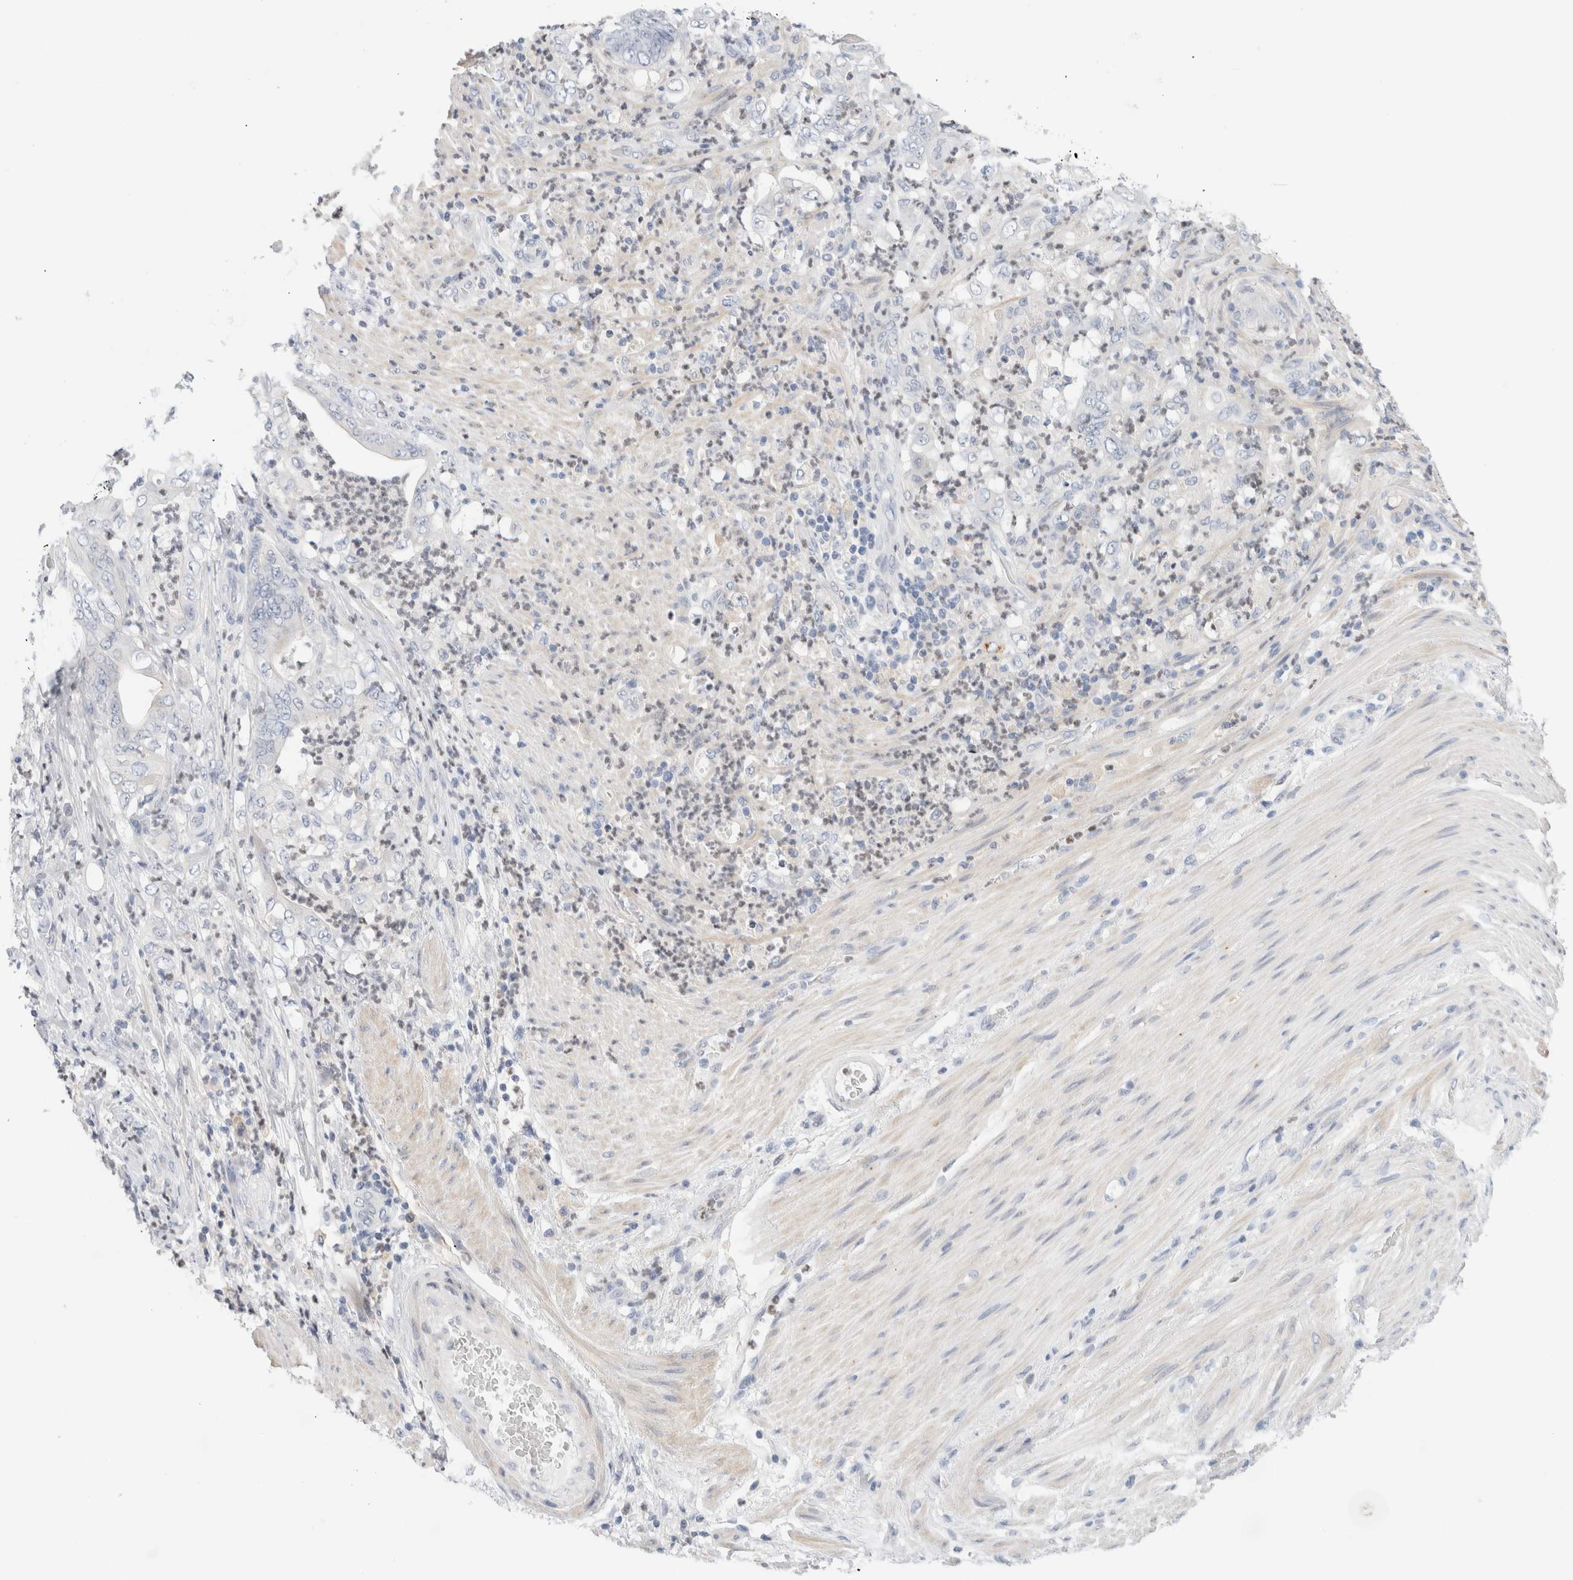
{"staining": {"intensity": "negative", "quantity": "none", "location": "none"}, "tissue": "stomach cancer", "cell_type": "Tumor cells", "image_type": "cancer", "snomed": [{"axis": "morphology", "description": "Adenocarcinoma, NOS"}, {"axis": "topography", "description": "Stomach"}], "caption": "High magnification brightfield microscopy of adenocarcinoma (stomach) stained with DAB (brown) and counterstained with hematoxylin (blue): tumor cells show no significant staining.", "gene": "ADAM30", "patient": {"sex": "female", "age": 73}}